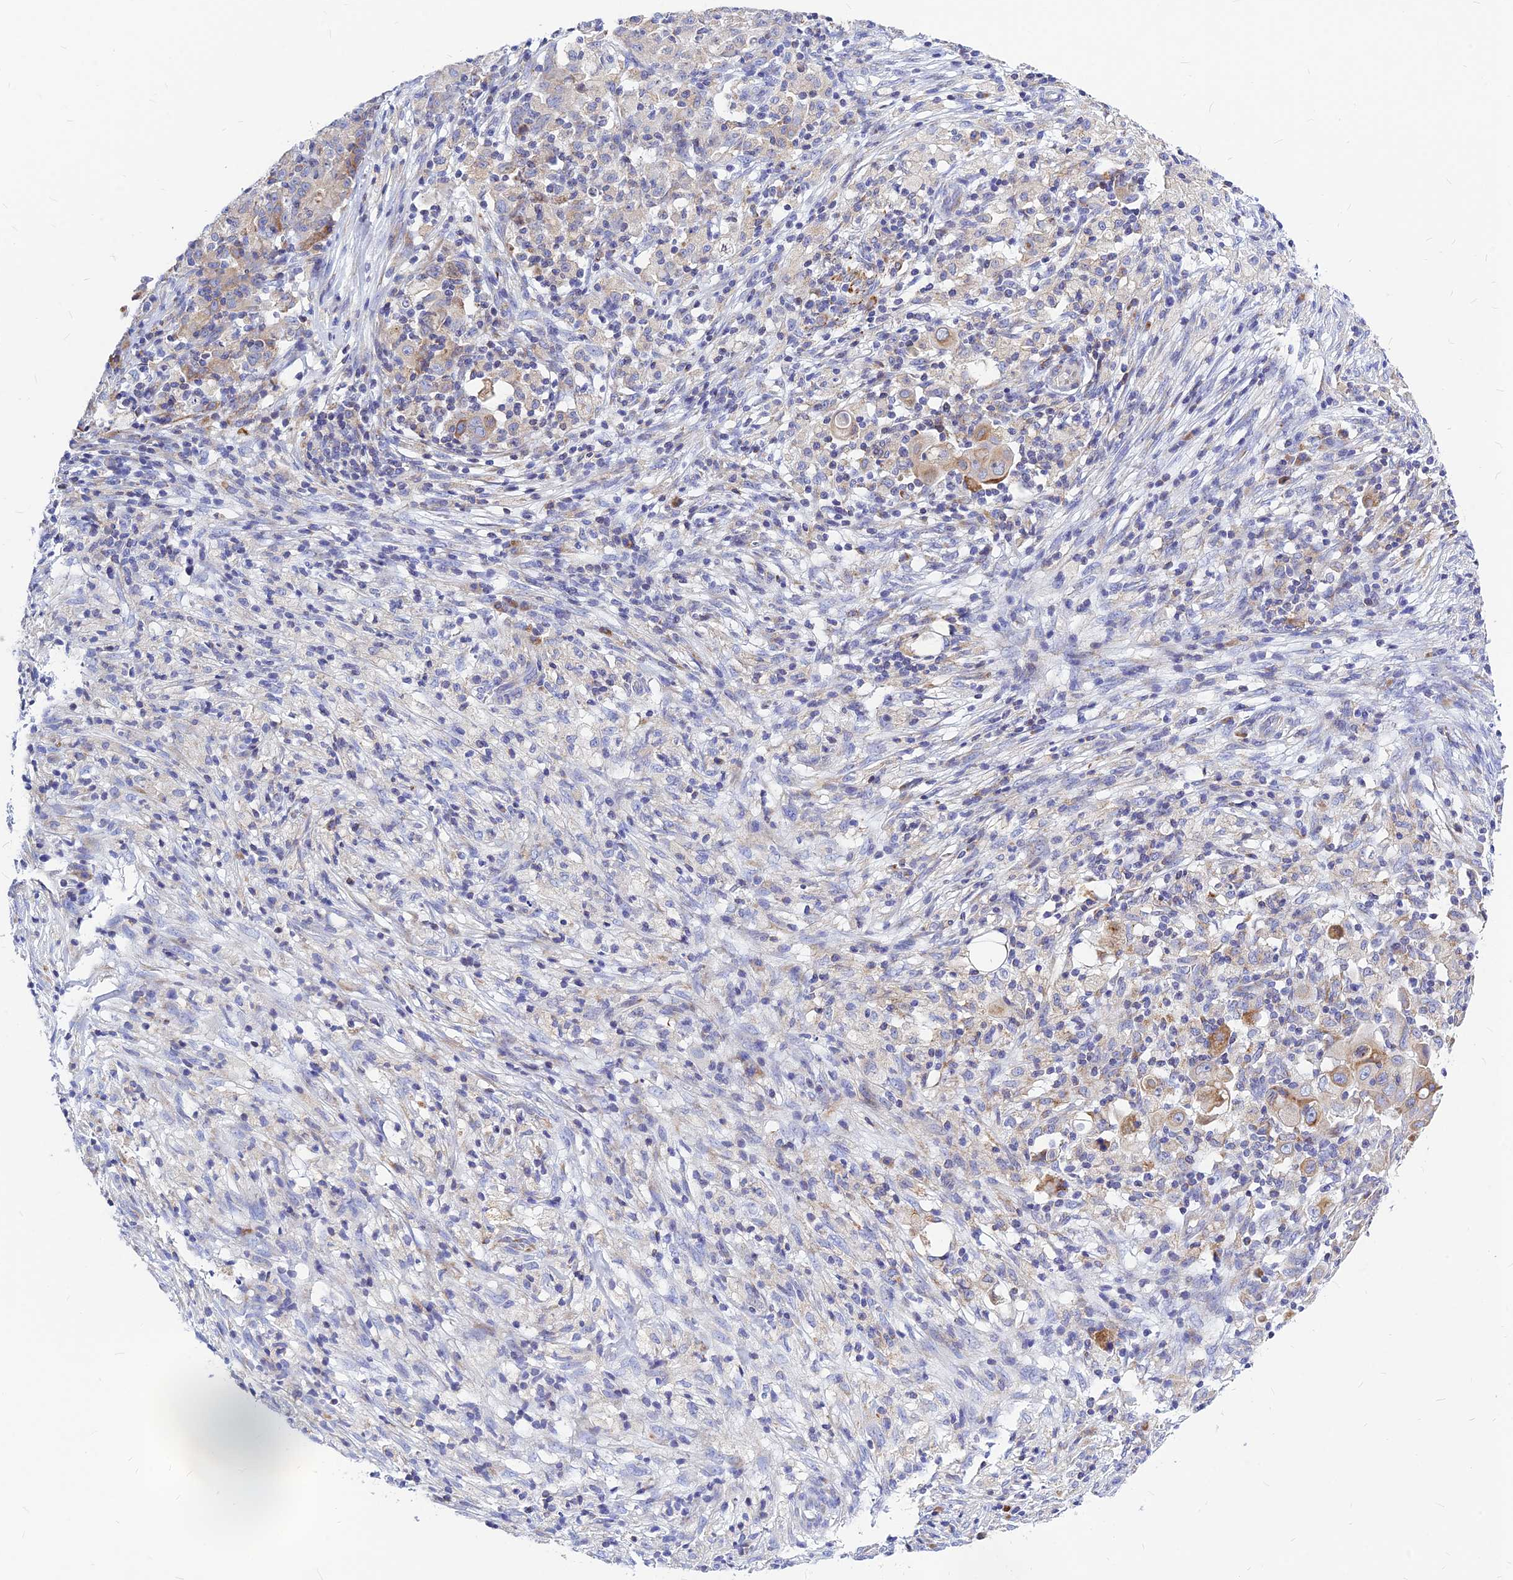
{"staining": {"intensity": "moderate", "quantity": "<25%", "location": "cytoplasmic/membranous"}, "tissue": "ovarian cancer", "cell_type": "Tumor cells", "image_type": "cancer", "snomed": [{"axis": "morphology", "description": "Carcinoma, endometroid"}, {"axis": "topography", "description": "Ovary"}], "caption": "Ovarian cancer (endometroid carcinoma) tissue reveals moderate cytoplasmic/membranous staining in approximately <25% of tumor cells (DAB (3,3'-diaminobenzidine) = brown stain, brightfield microscopy at high magnification).", "gene": "CNOT6", "patient": {"sex": "female", "age": 42}}